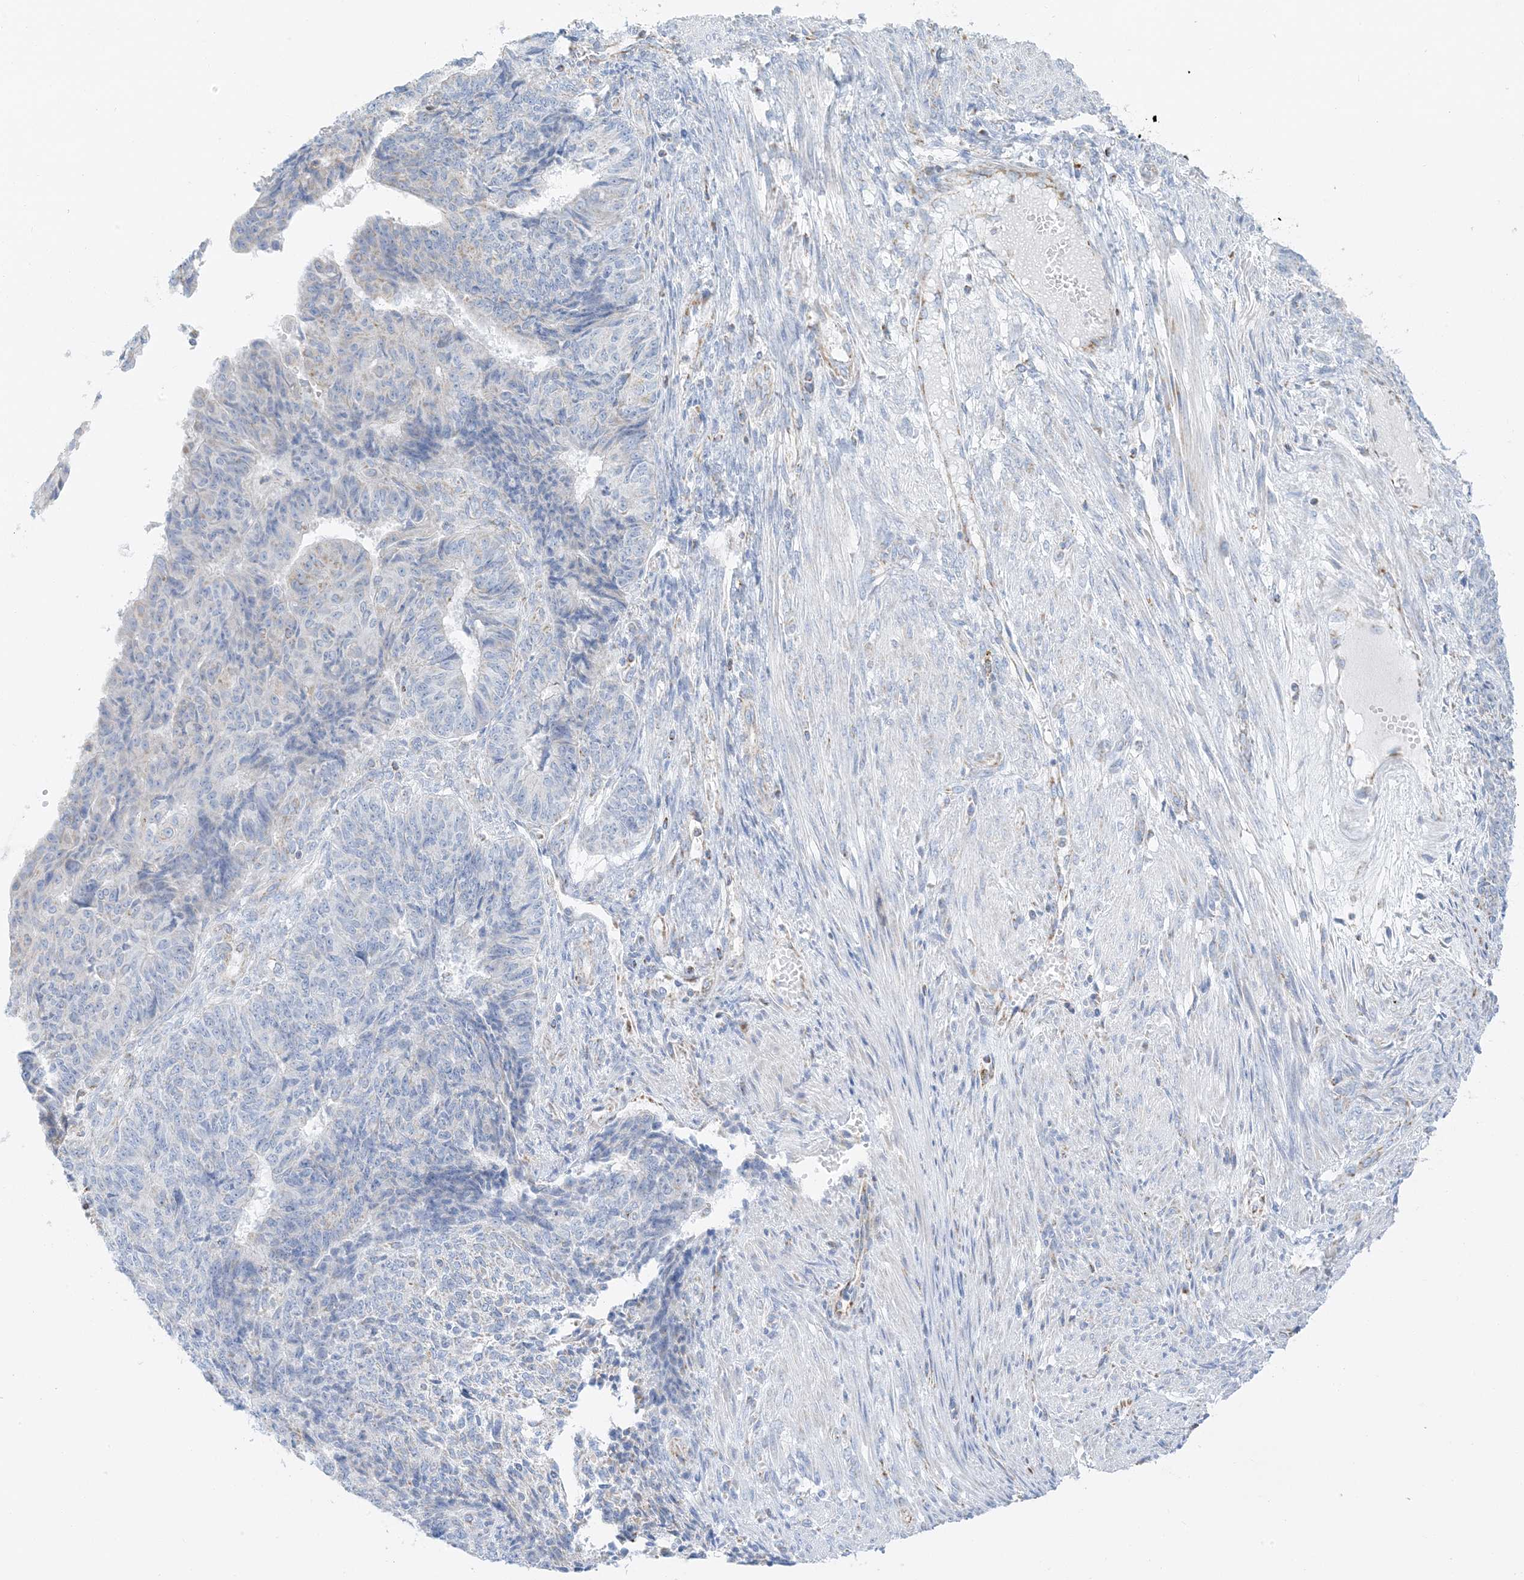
{"staining": {"intensity": "negative", "quantity": "none", "location": "none"}, "tissue": "endometrial cancer", "cell_type": "Tumor cells", "image_type": "cancer", "snomed": [{"axis": "morphology", "description": "Adenocarcinoma, NOS"}, {"axis": "topography", "description": "Endometrium"}], "caption": "Tumor cells show no significant protein staining in adenocarcinoma (endometrial).", "gene": "CAPN13", "patient": {"sex": "female", "age": 32}}